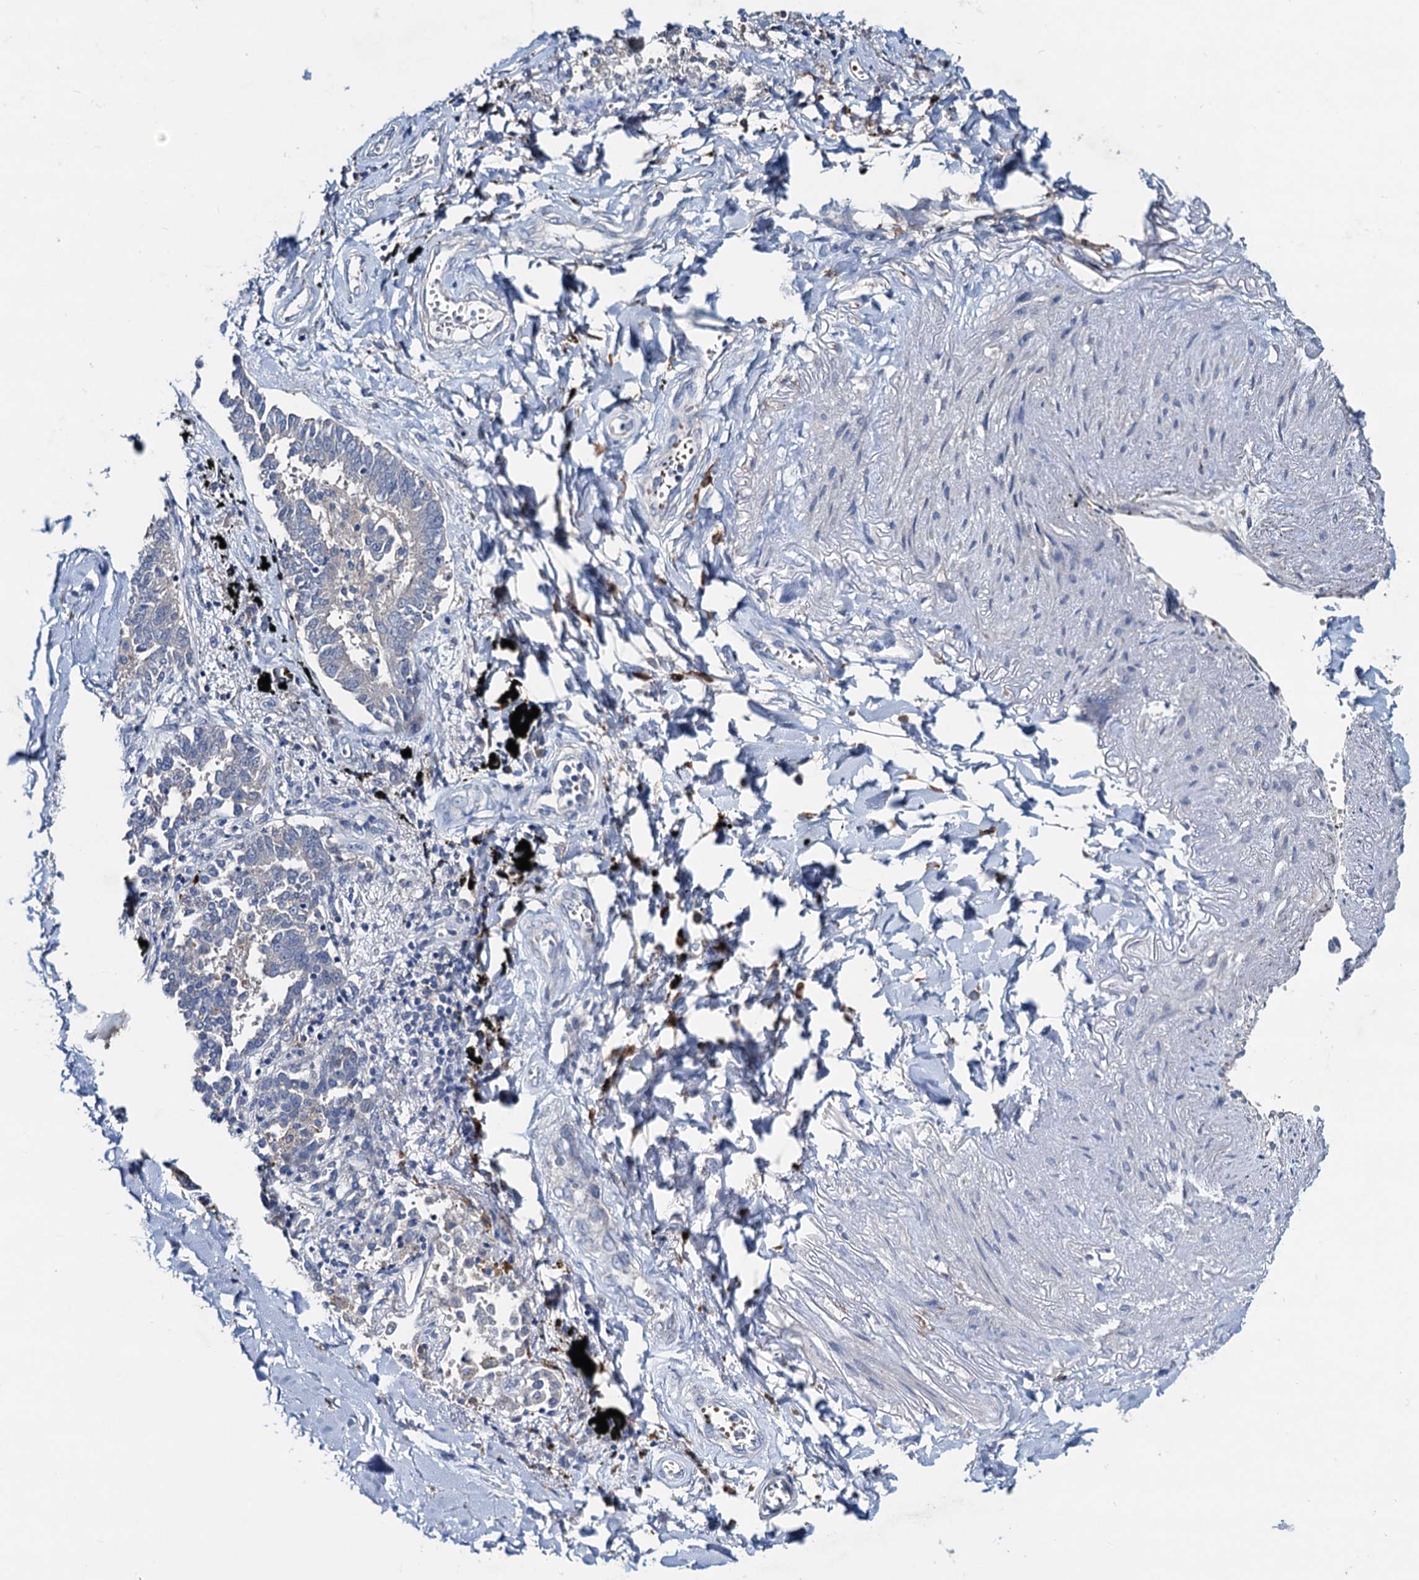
{"staining": {"intensity": "negative", "quantity": "none", "location": "none"}, "tissue": "lung cancer", "cell_type": "Tumor cells", "image_type": "cancer", "snomed": [{"axis": "morphology", "description": "Adenocarcinoma, NOS"}, {"axis": "topography", "description": "Lung"}], "caption": "Tumor cells are negative for brown protein staining in lung cancer (adenocarcinoma).", "gene": "RTKN2", "patient": {"sex": "male", "age": 67}}